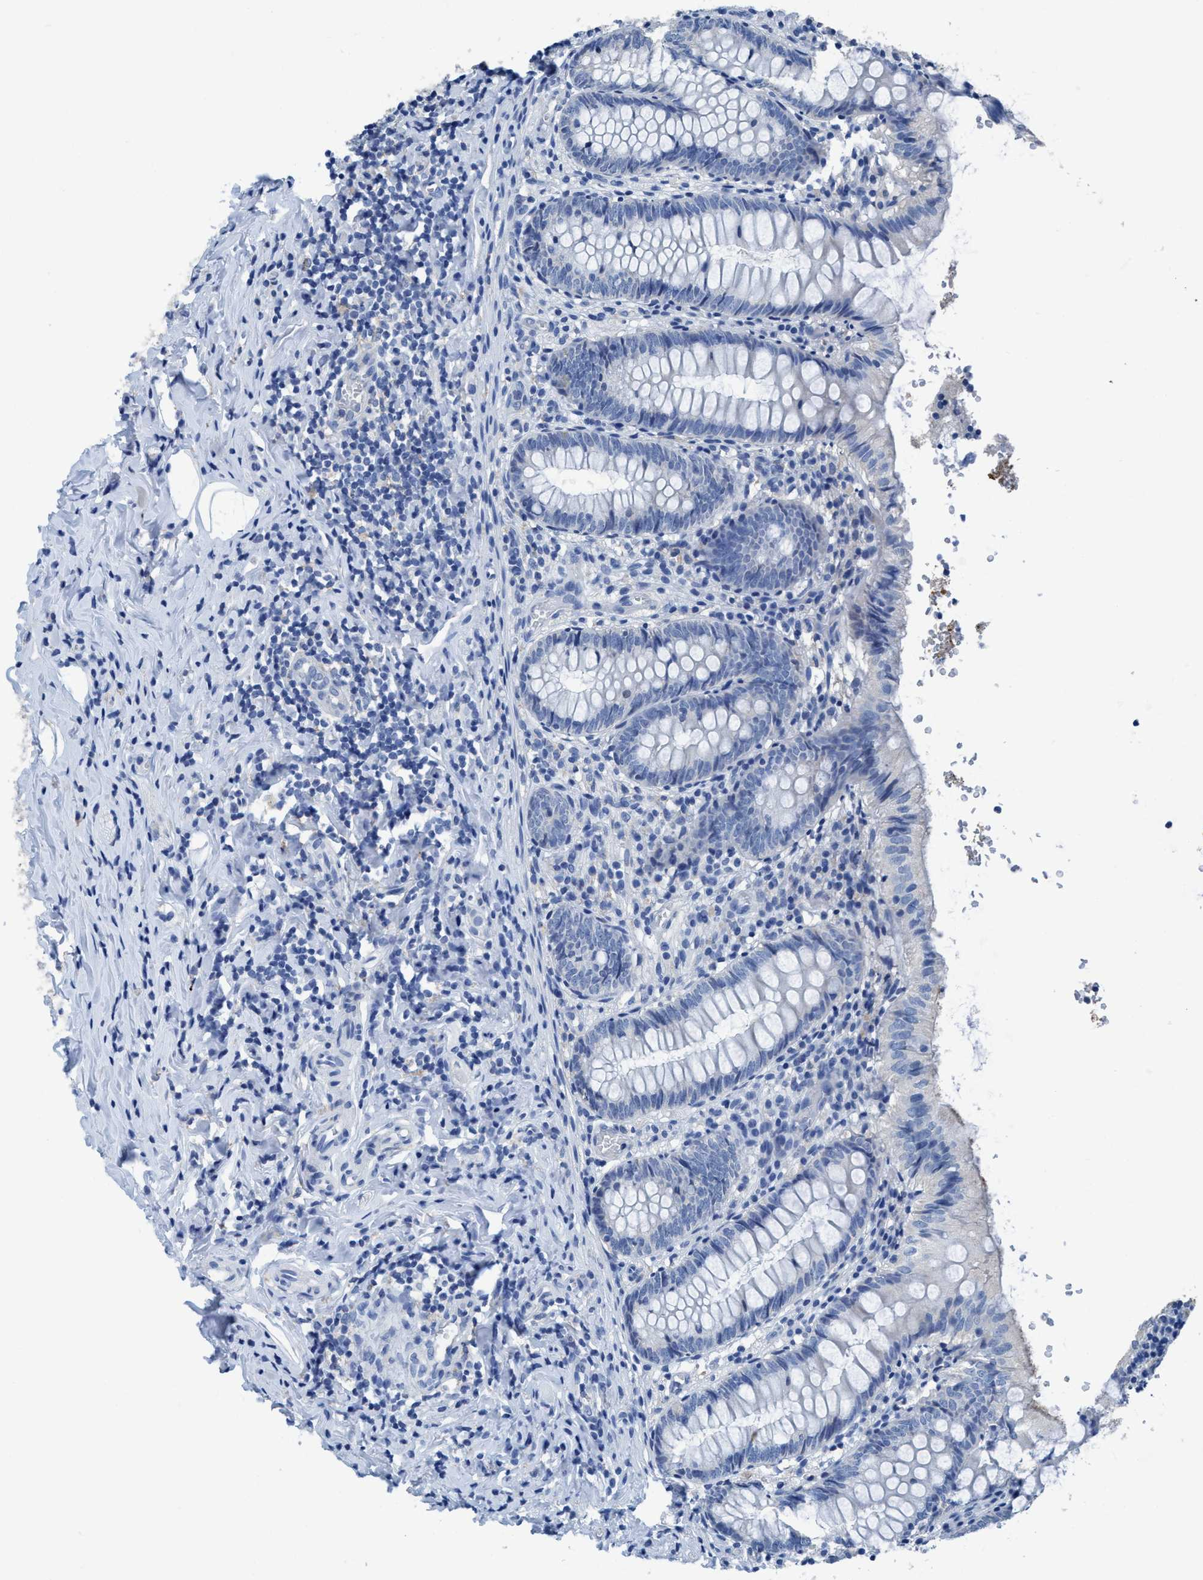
{"staining": {"intensity": "negative", "quantity": "none", "location": "none"}, "tissue": "appendix", "cell_type": "Glandular cells", "image_type": "normal", "snomed": [{"axis": "morphology", "description": "Normal tissue, NOS"}, {"axis": "topography", "description": "Appendix"}], "caption": "This image is of benign appendix stained with immunohistochemistry (IHC) to label a protein in brown with the nuclei are counter-stained blue. There is no staining in glandular cells.", "gene": "DNAI1", "patient": {"sex": "male", "age": 8}}